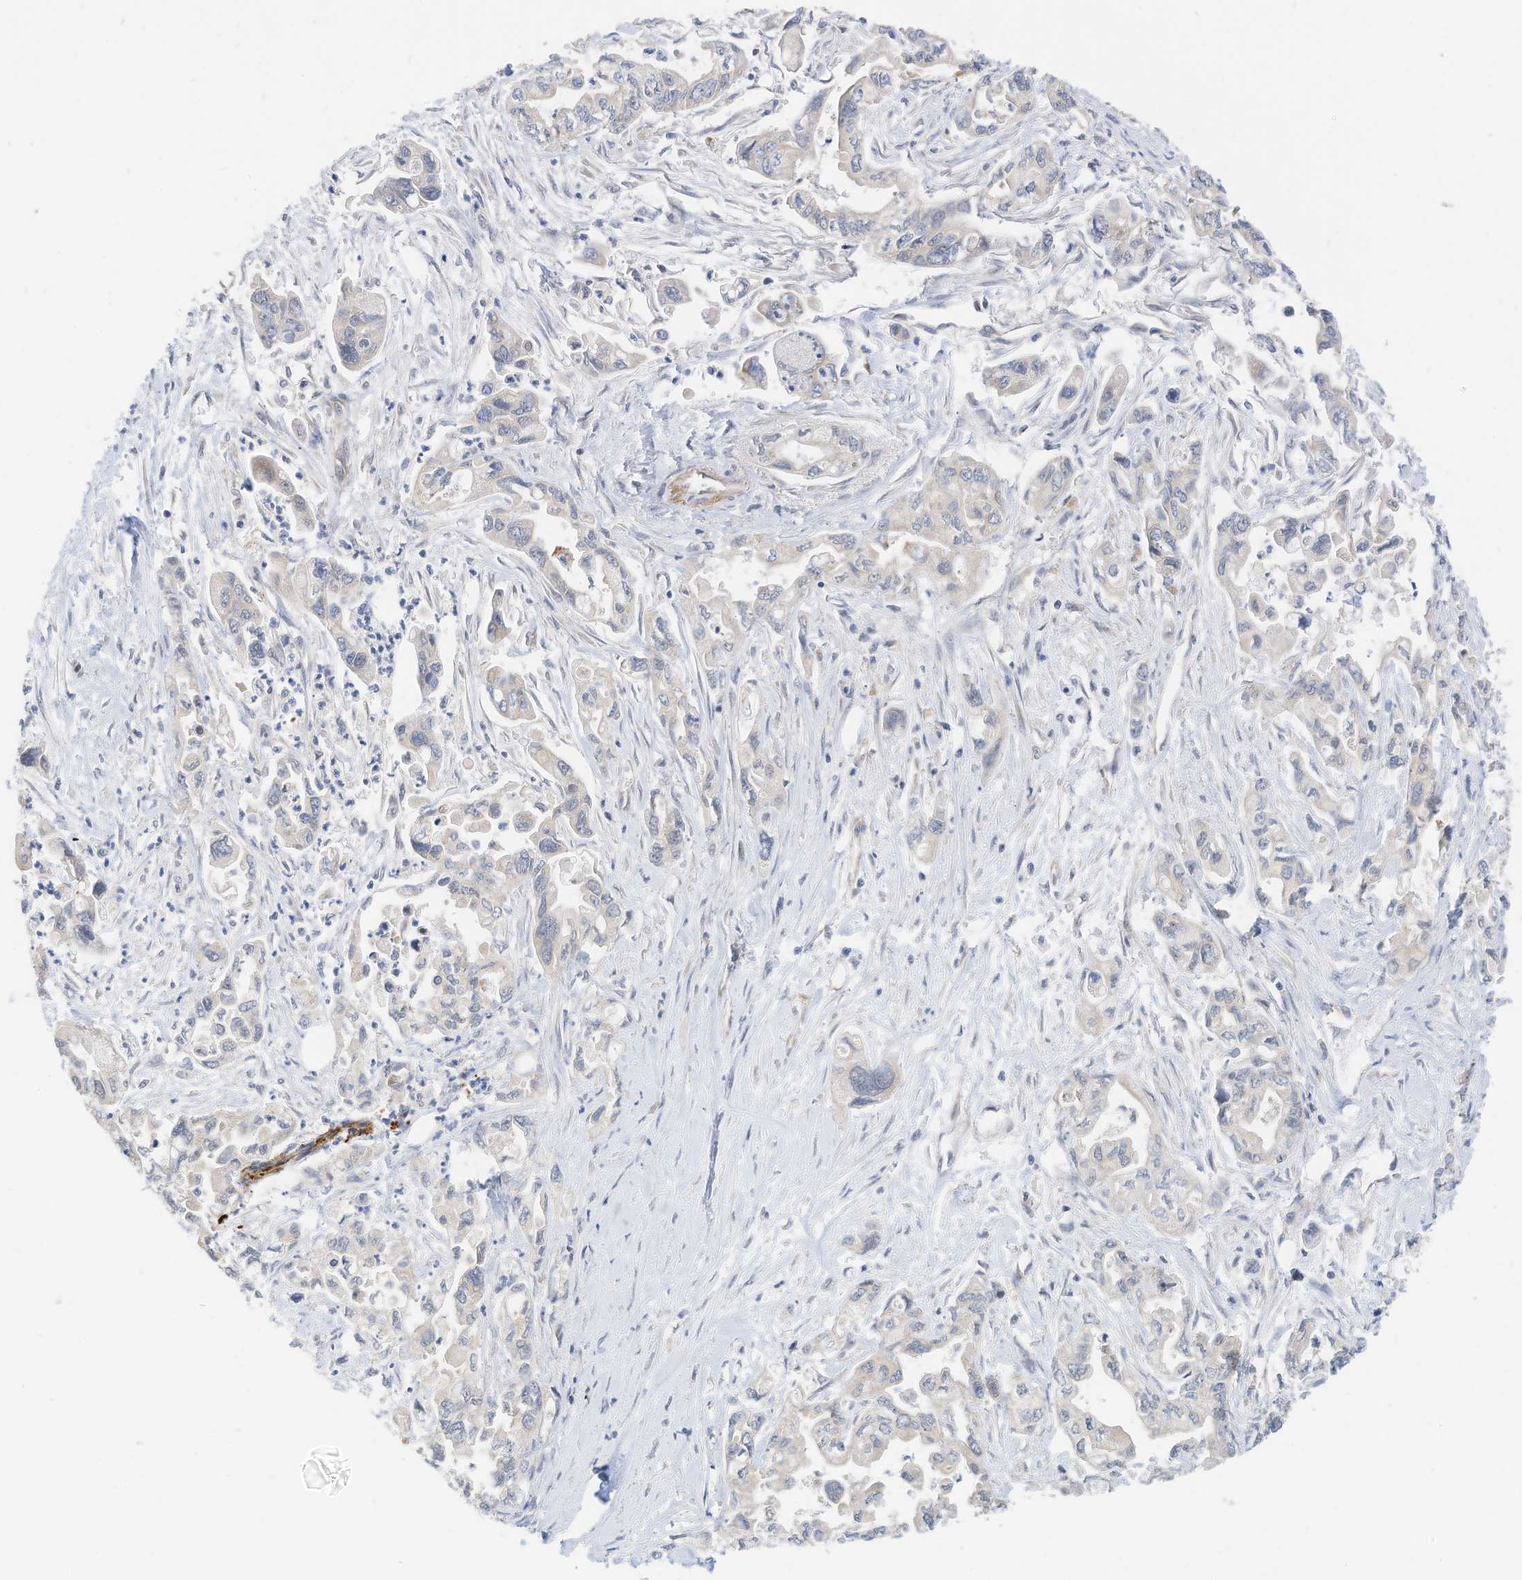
{"staining": {"intensity": "negative", "quantity": "none", "location": "none"}, "tissue": "pancreatic cancer", "cell_type": "Tumor cells", "image_type": "cancer", "snomed": [{"axis": "morphology", "description": "Adenocarcinoma, NOS"}, {"axis": "topography", "description": "Pancreas"}], "caption": "The histopathology image exhibits no significant staining in tumor cells of pancreatic adenocarcinoma.", "gene": "METTL6", "patient": {"sex": "male", "age": 70}}